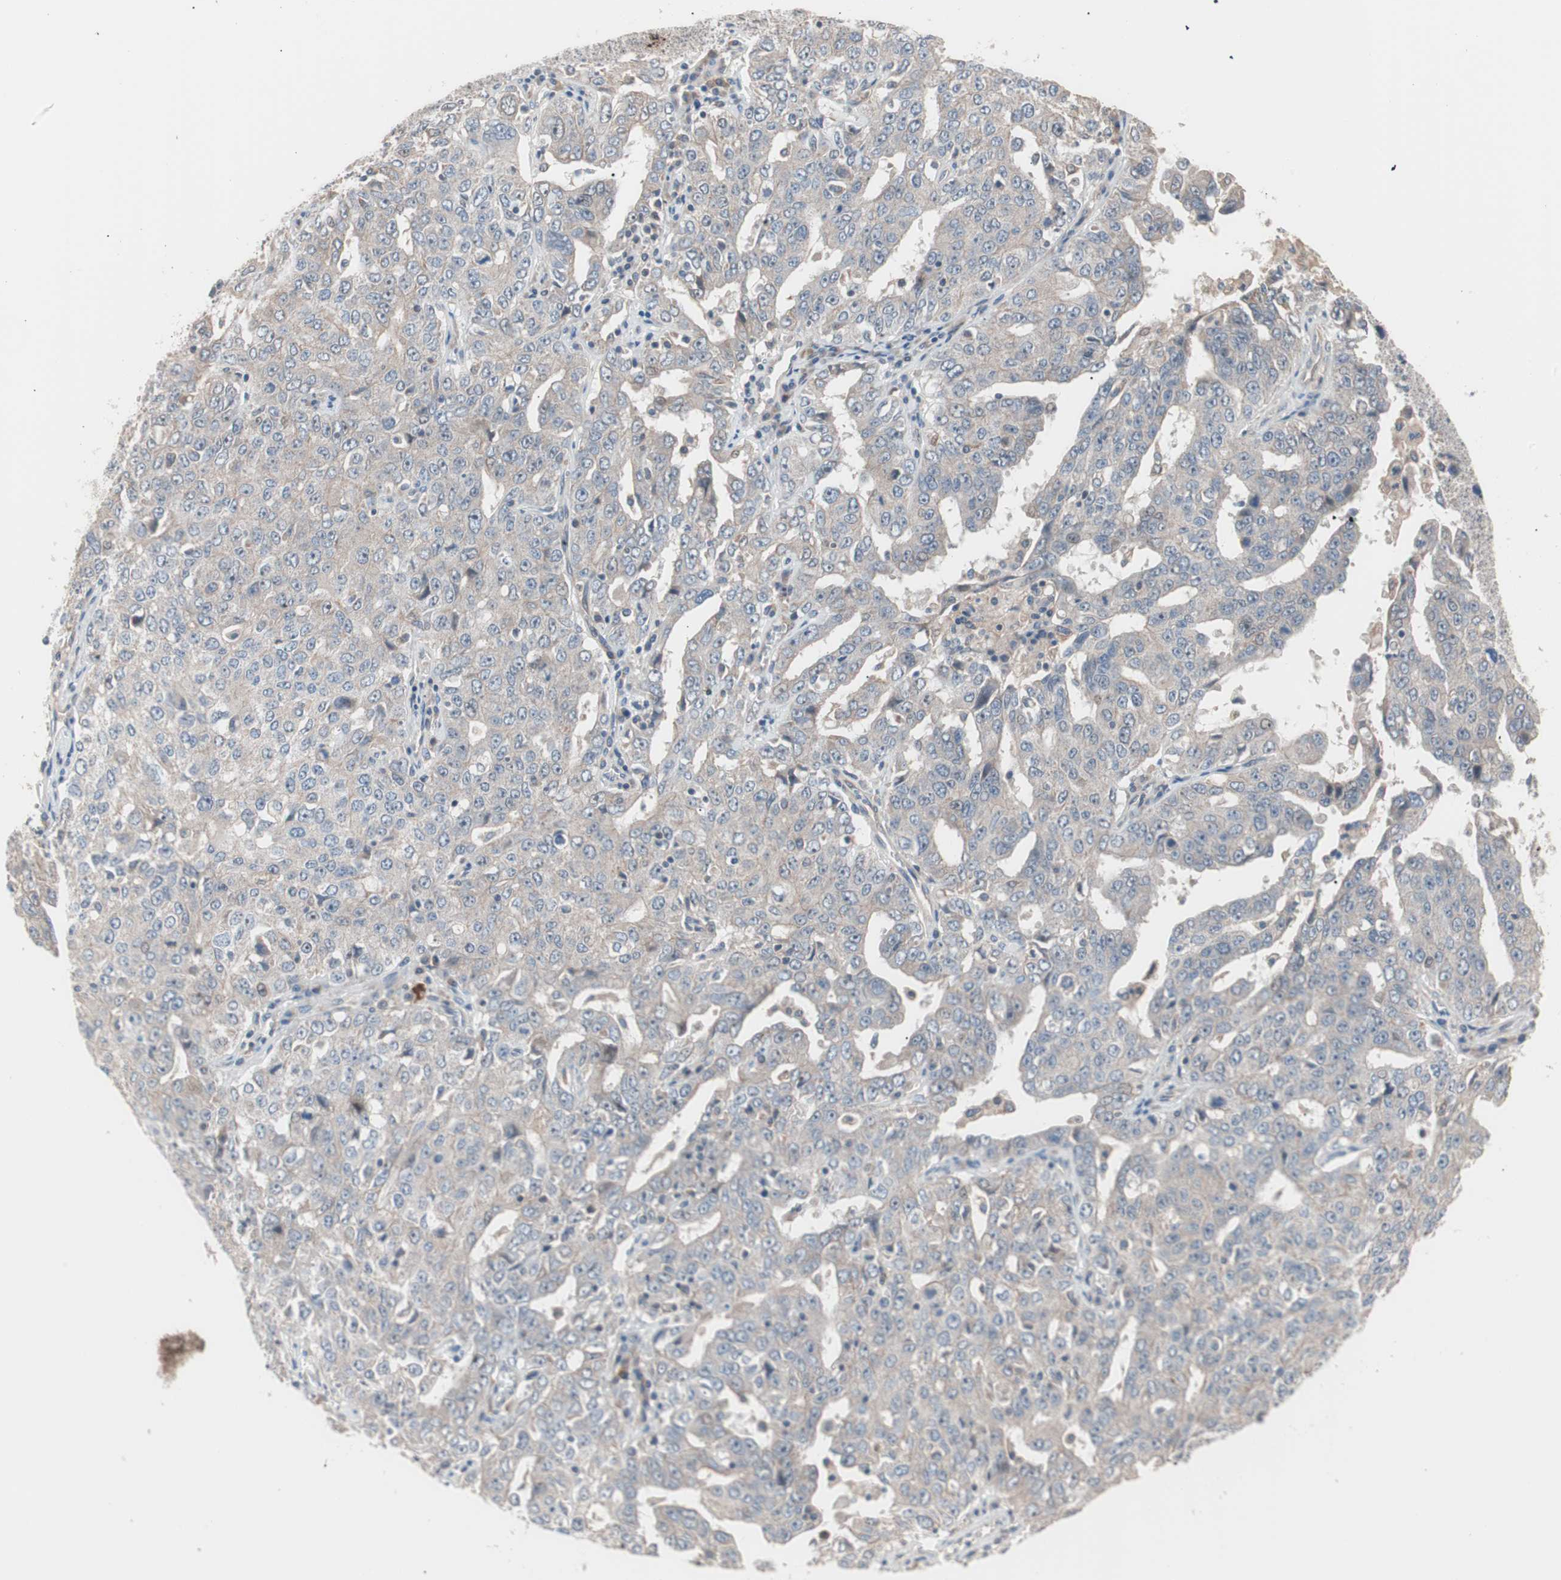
{"staining": {"intensity": "weak", "quantity": "25%-75%", "location": "cytoplasmic/membranous"}, "tissue": "ovarian cancer", "cell_type": "Tumor cells", "image_type": "cancer", "snomed": [{"axis": "morphology", "description": "Carcinoma, endometroid"}, {"axis": "topography", "description": "Ovary"}], "caption": "Ovarian endometroid carcinoma stained with a brown dye reveals weak cytoplasmic/membranous positive positivity in approximately 25%-75% of tumor cells.", "gene": "SMG1", "patient": {"sex": "female", "age": 62}}